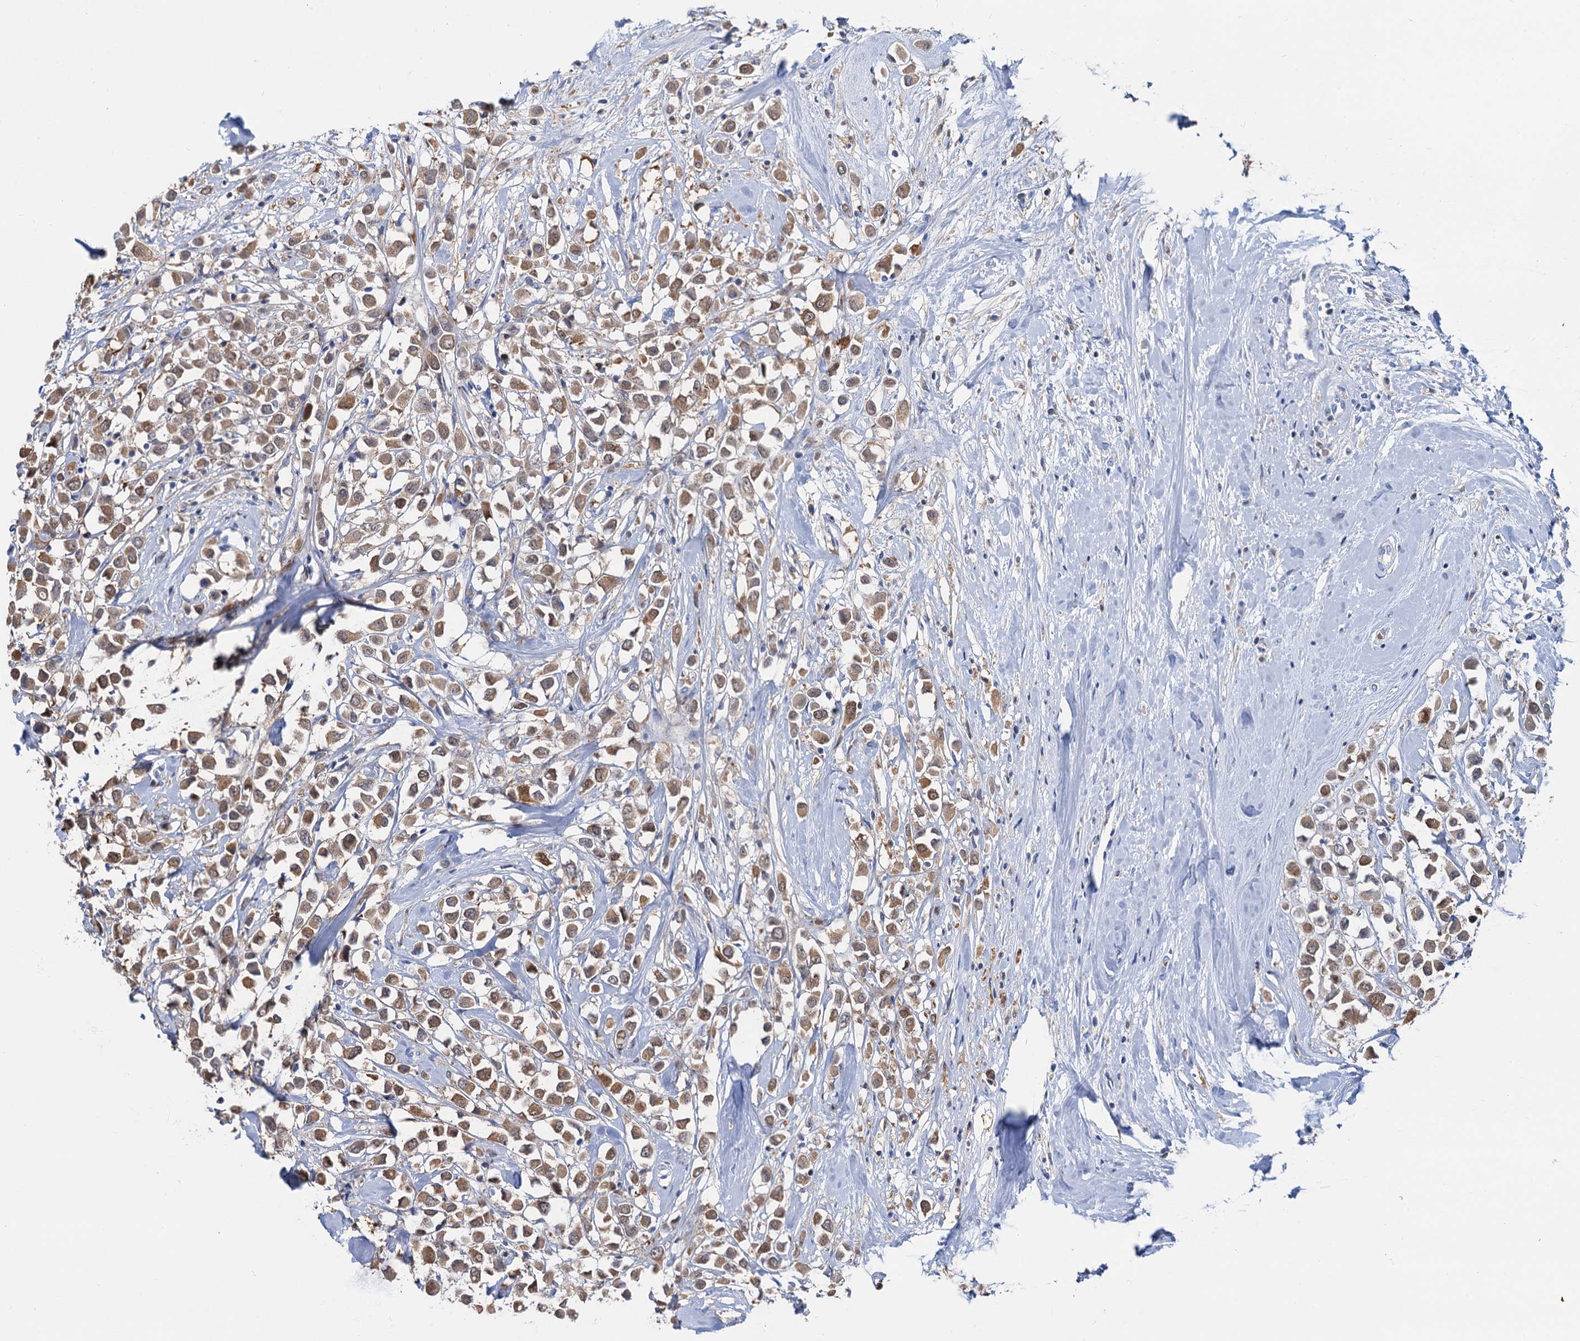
{"staining": {"intensity": "moderate", "quantity": ">75%", "location": "cytoplasmic/membranous"}, "tissue": "breast cancer", "cell_type": "Tumor cells", "image_type": "cancer", "snomed": [{"axis": "morphology", "description": "Duct carcinoma"}, {"axis": "topography", "description": "Breast"}], "caption": "Moderate cytoplasmic/membranous protein staining is appreciated in approximately >75% of tumor cells in infiltrating ductal carcinoma (breast). (DAB IHC, brown staining for protein, blue staining for nuclei).", "gene": "FAH", "patient": {"sex": "female", "age": 87}}